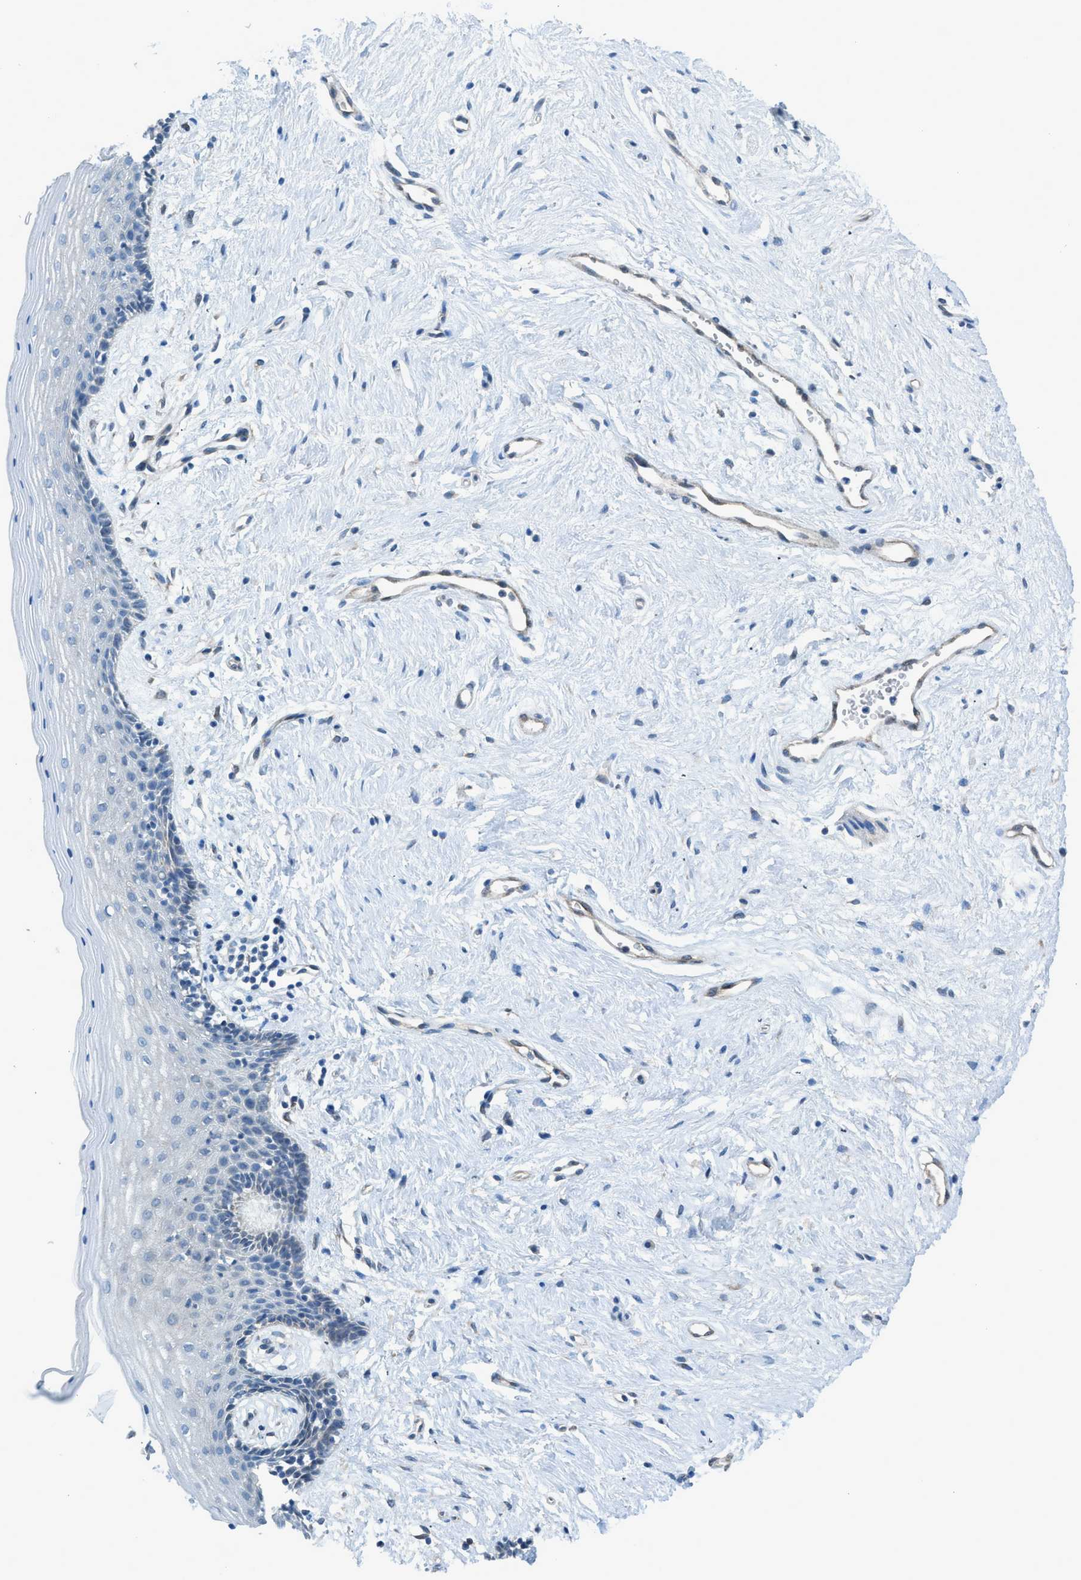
{"staining": {"intensity": "negative", "quantity": "none", "location": "none"}, "tissue": "vagina", "cell_type": "Squamous epithelial cells", "image_type": "normal", "snomed": [{"axis": "morphology", "description": "Normal tissue, NOS"}, {"axis": "topography", "description": "Vagina"}], "caption": "This image is of normal vagina stained with immunohistochemistry to label a protein in brown with the nuclei are counter-stained blue. There is no staining in squamous epithelial cells.", "gene": "PRKN", "patient": {"sex": "female", "age": 44}}